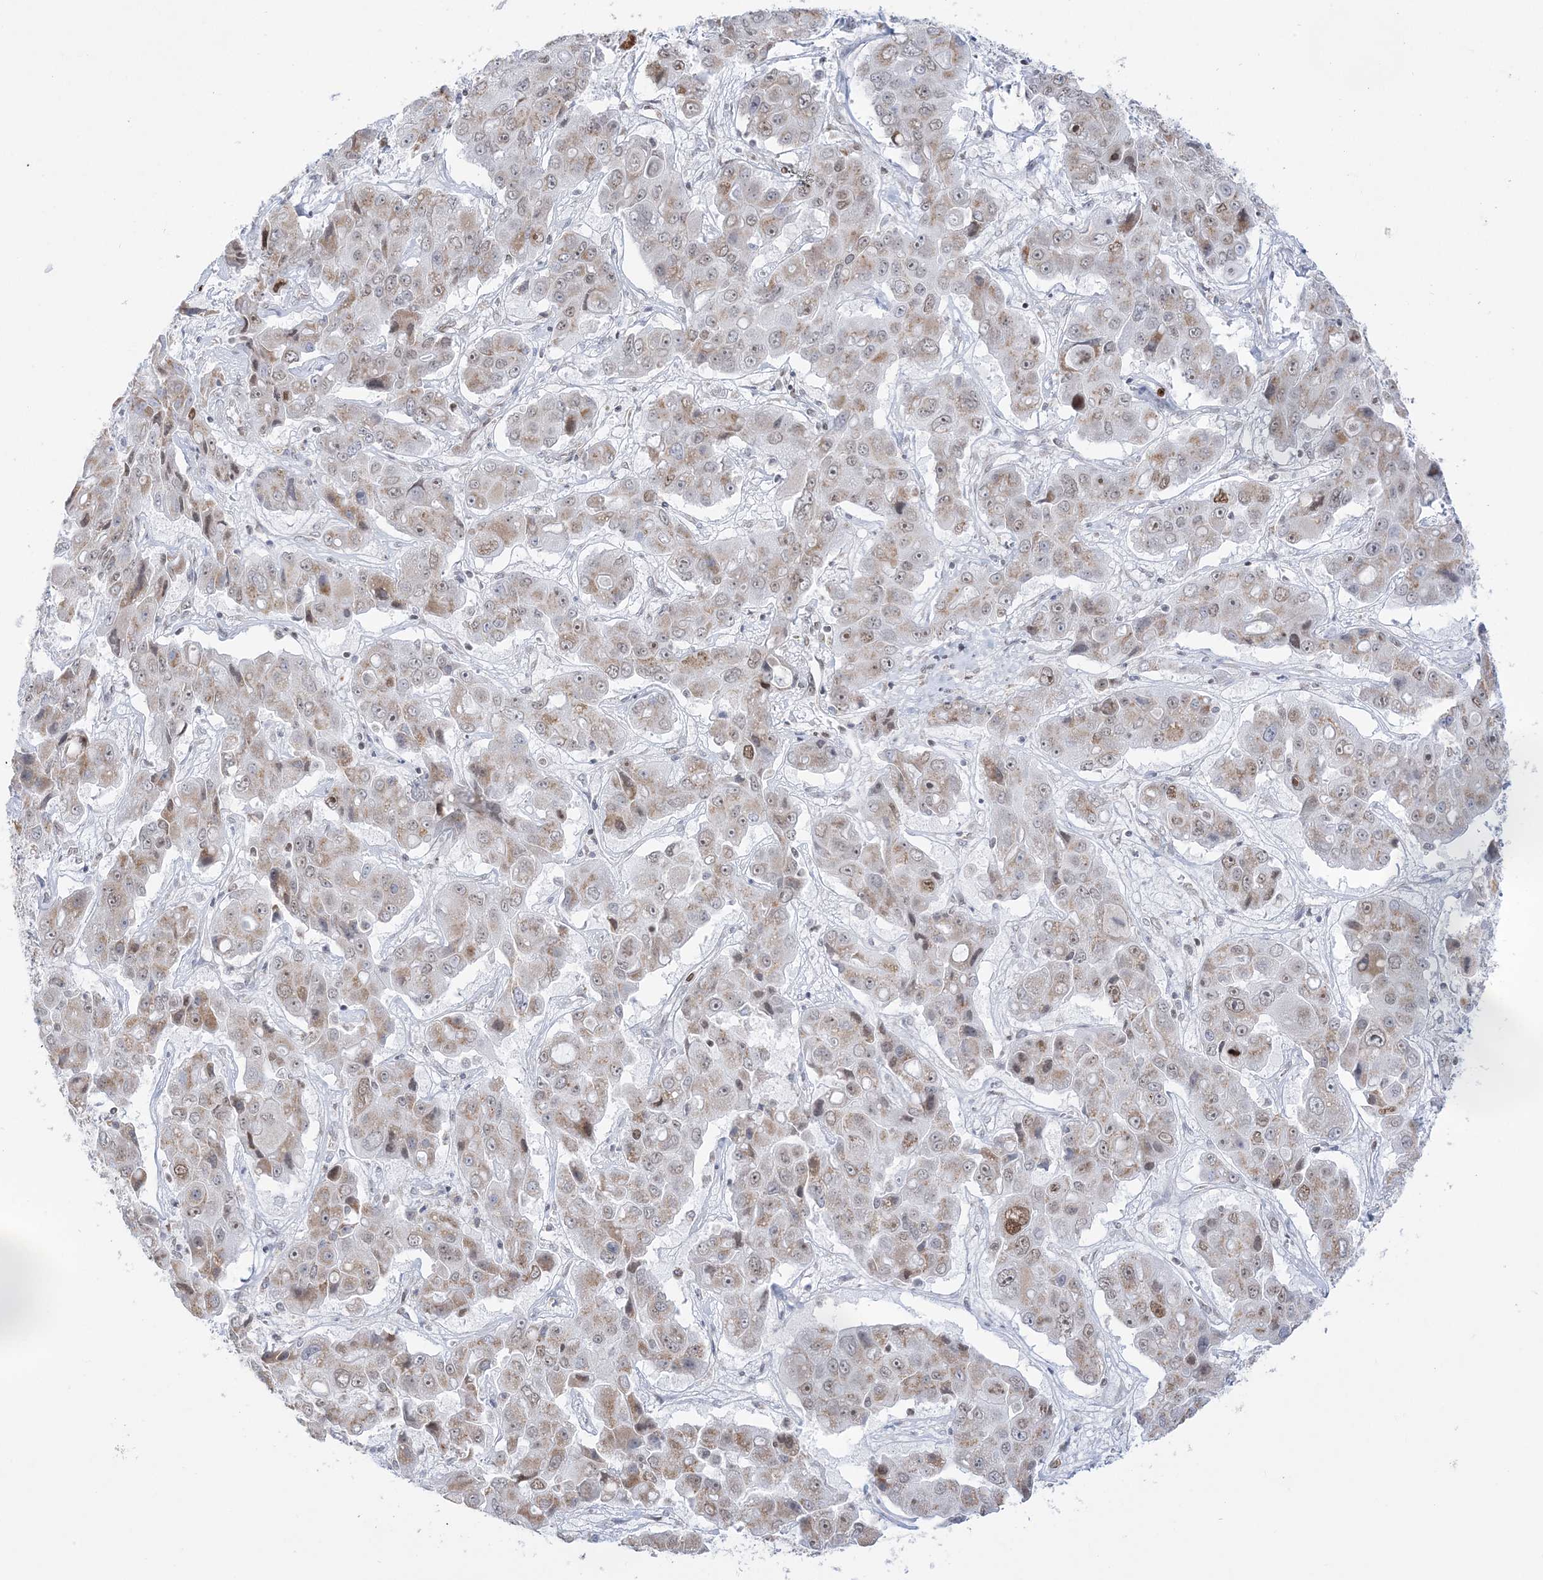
{"staining": {"intensity": "moderate", "quantity": "25%-75%", "location": "cytoplasmic/membranous,nuclear"}, "tissue": "liver cancer", "cell_type": "Tumor cells", "image_type": "cancer", "snomed": [{"axis": "morphology", "description": "Cholangiocarcinoma"}, {"axis": "topography", "description": "Liver"}], "caption": "A medium amount of moderate cytoplasmic/membranous and nuclear expression is seen in approximately 25%-75% of tumor cells in cholangiocarcinoma (liver) tissue. (IHC, brightfield microscopy, high magnification).", "gene": "DDX21", "patient": {"sex": "male", "age": 67}}